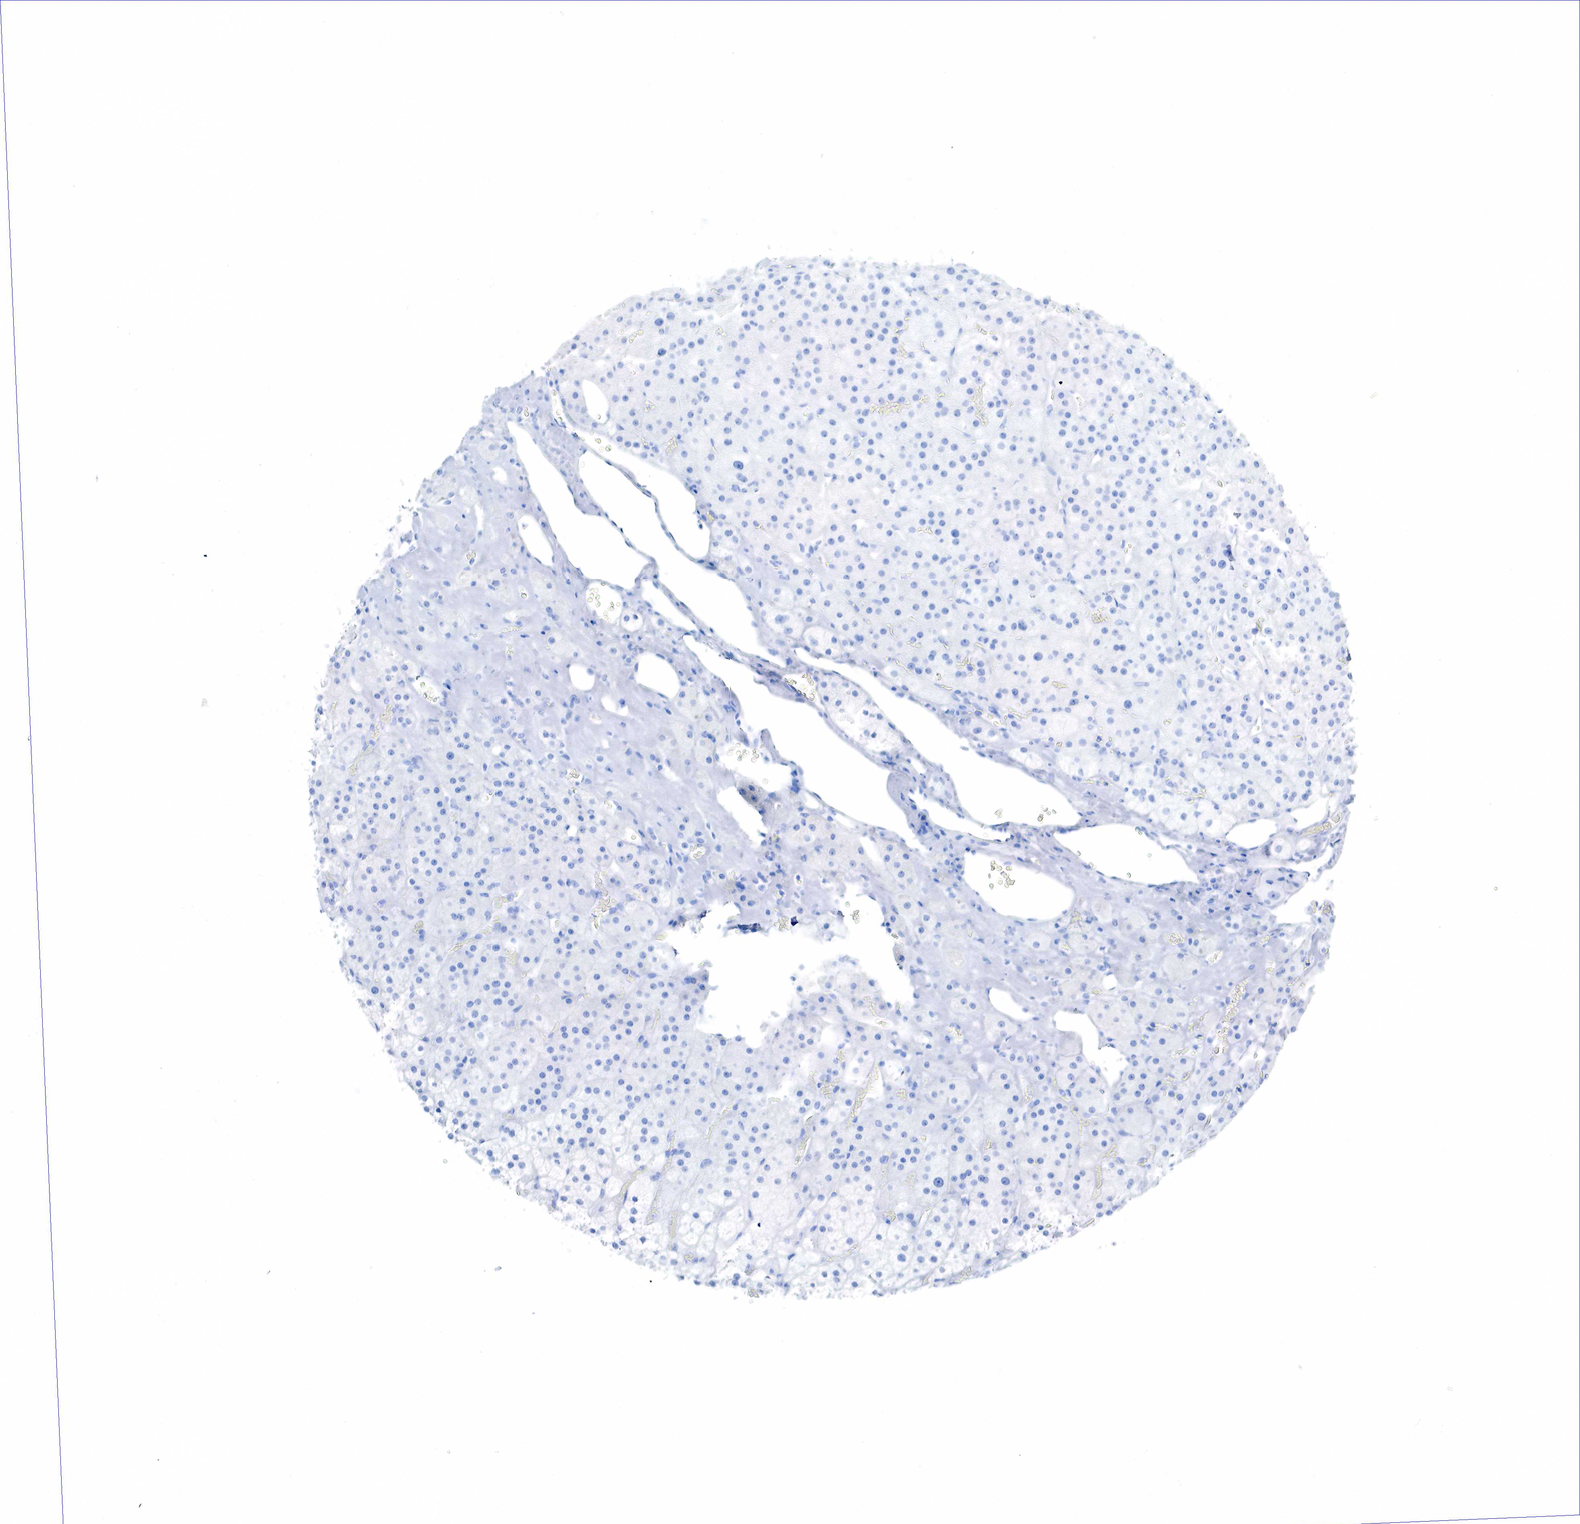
{"staining": {"intensity": "negative", "quantity": "none", "location": "none"}, "tissue": "adrenal gland", "cell_type": "Glandular cells", "image_type": "normal", "snomed": [{"axis": "morphology", "description": "Normal tissue, NOS"}, {"axis": "topography", "description": "Adrenal gland"}], "caption": "Glandular cells show no significant protein staining in benign adrenal gland. (Immunohistochemistry, brightfield microscopy, high magnification).", "gene": "KRT7", "patient": {"sex": "male", "age": 57}}